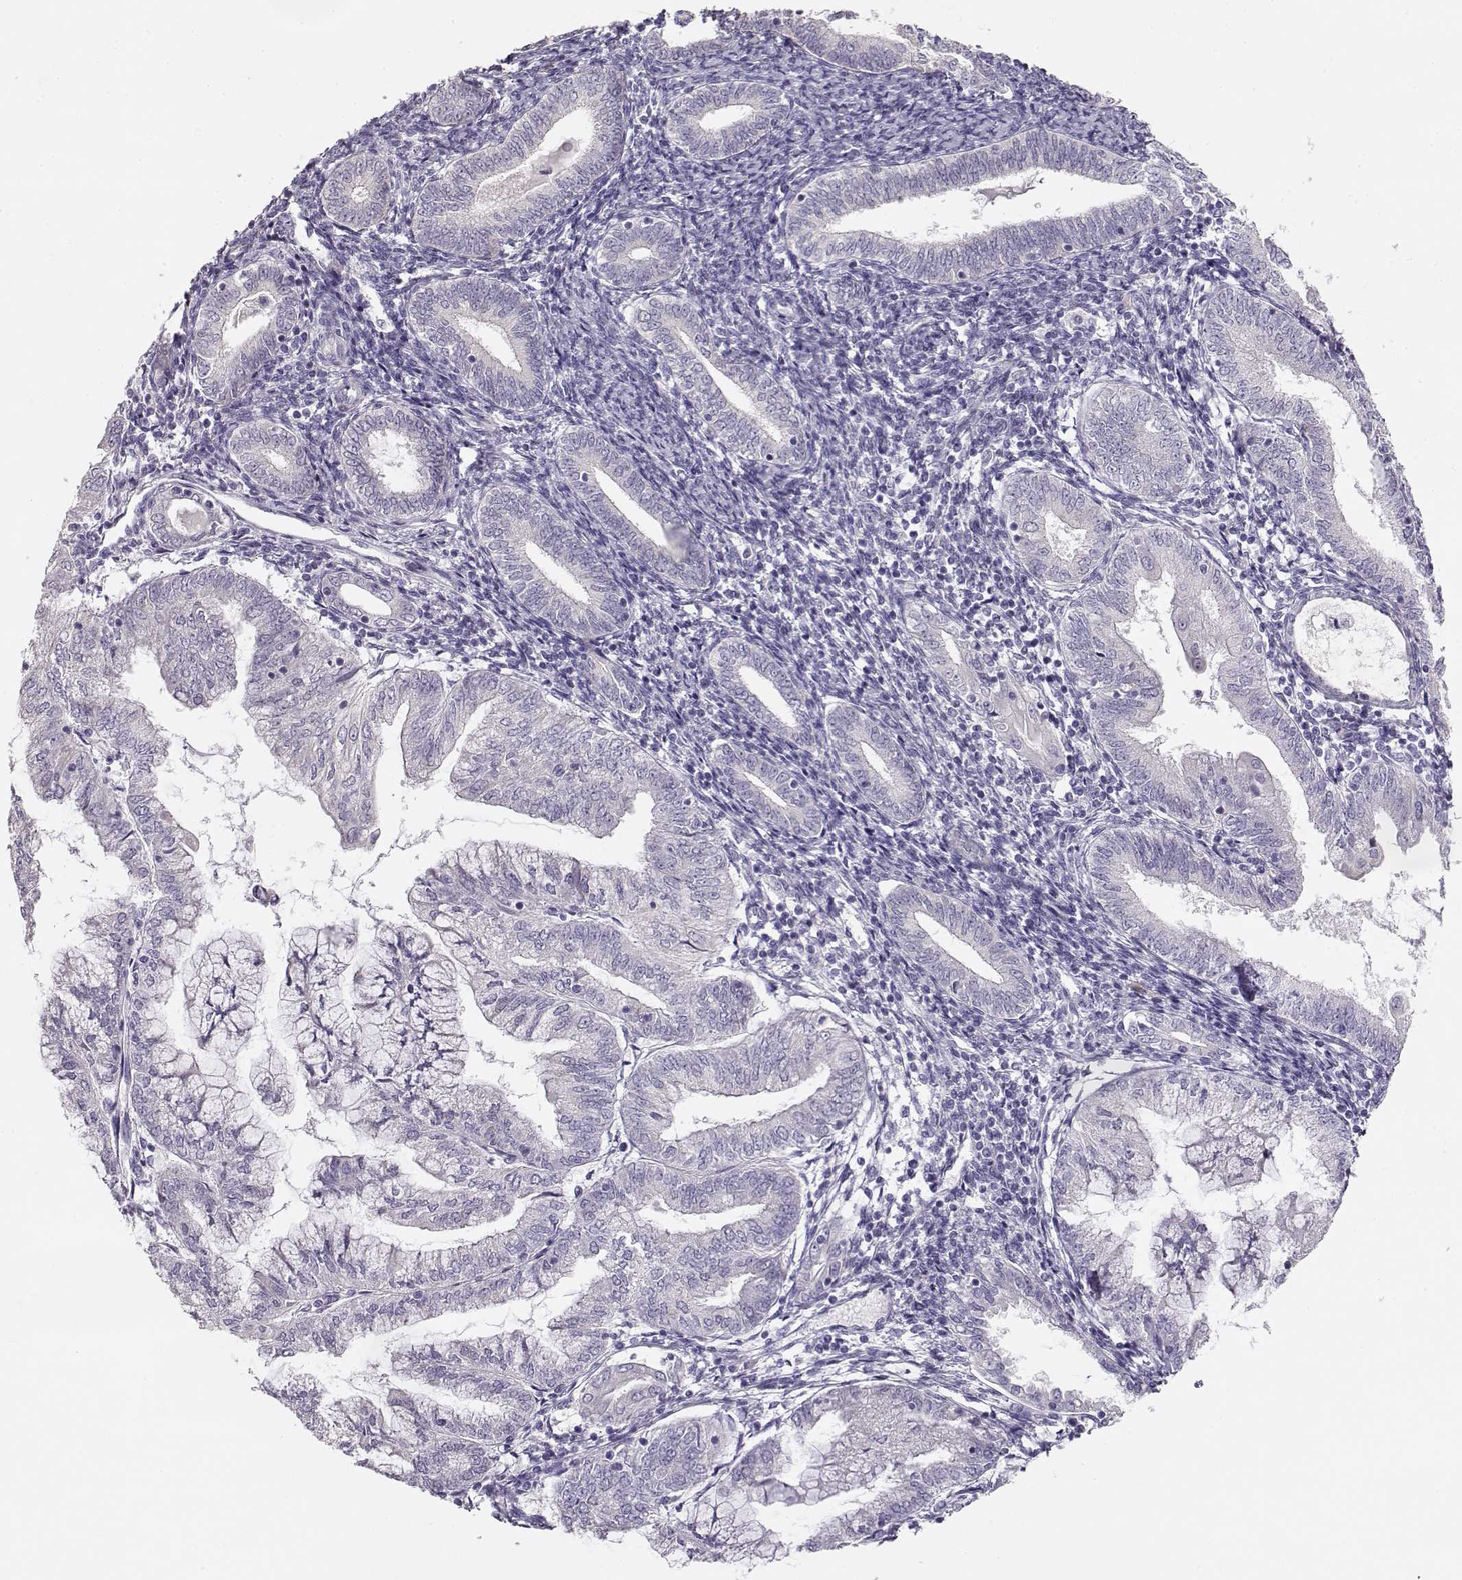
{"staining": {"intensity": "negative", "quantity": "none", "location": "none"}, "tissue": "endometrial cancer", "cell_type": "Tumor cells", "image_type": "cancer", "snomed": [{"axis": "morphology", "description": "Adenocarcinoma, NOS"}, {"axis": "topography", "description": "Endometrium"}], "caption": "High magnification brightfield microscopy of endometrial cancer stained with DAB (3,3'-diaminobenzidine) (brown) and counterstained with hematoxylin (blue): tumor cells show no significant staining. (Brightfield microscopy of DAB immunohistochemistry (IHC) at high magnification).", "gene": "GLIPR1L2", "patient": {"sex": "female", "age": 55}}